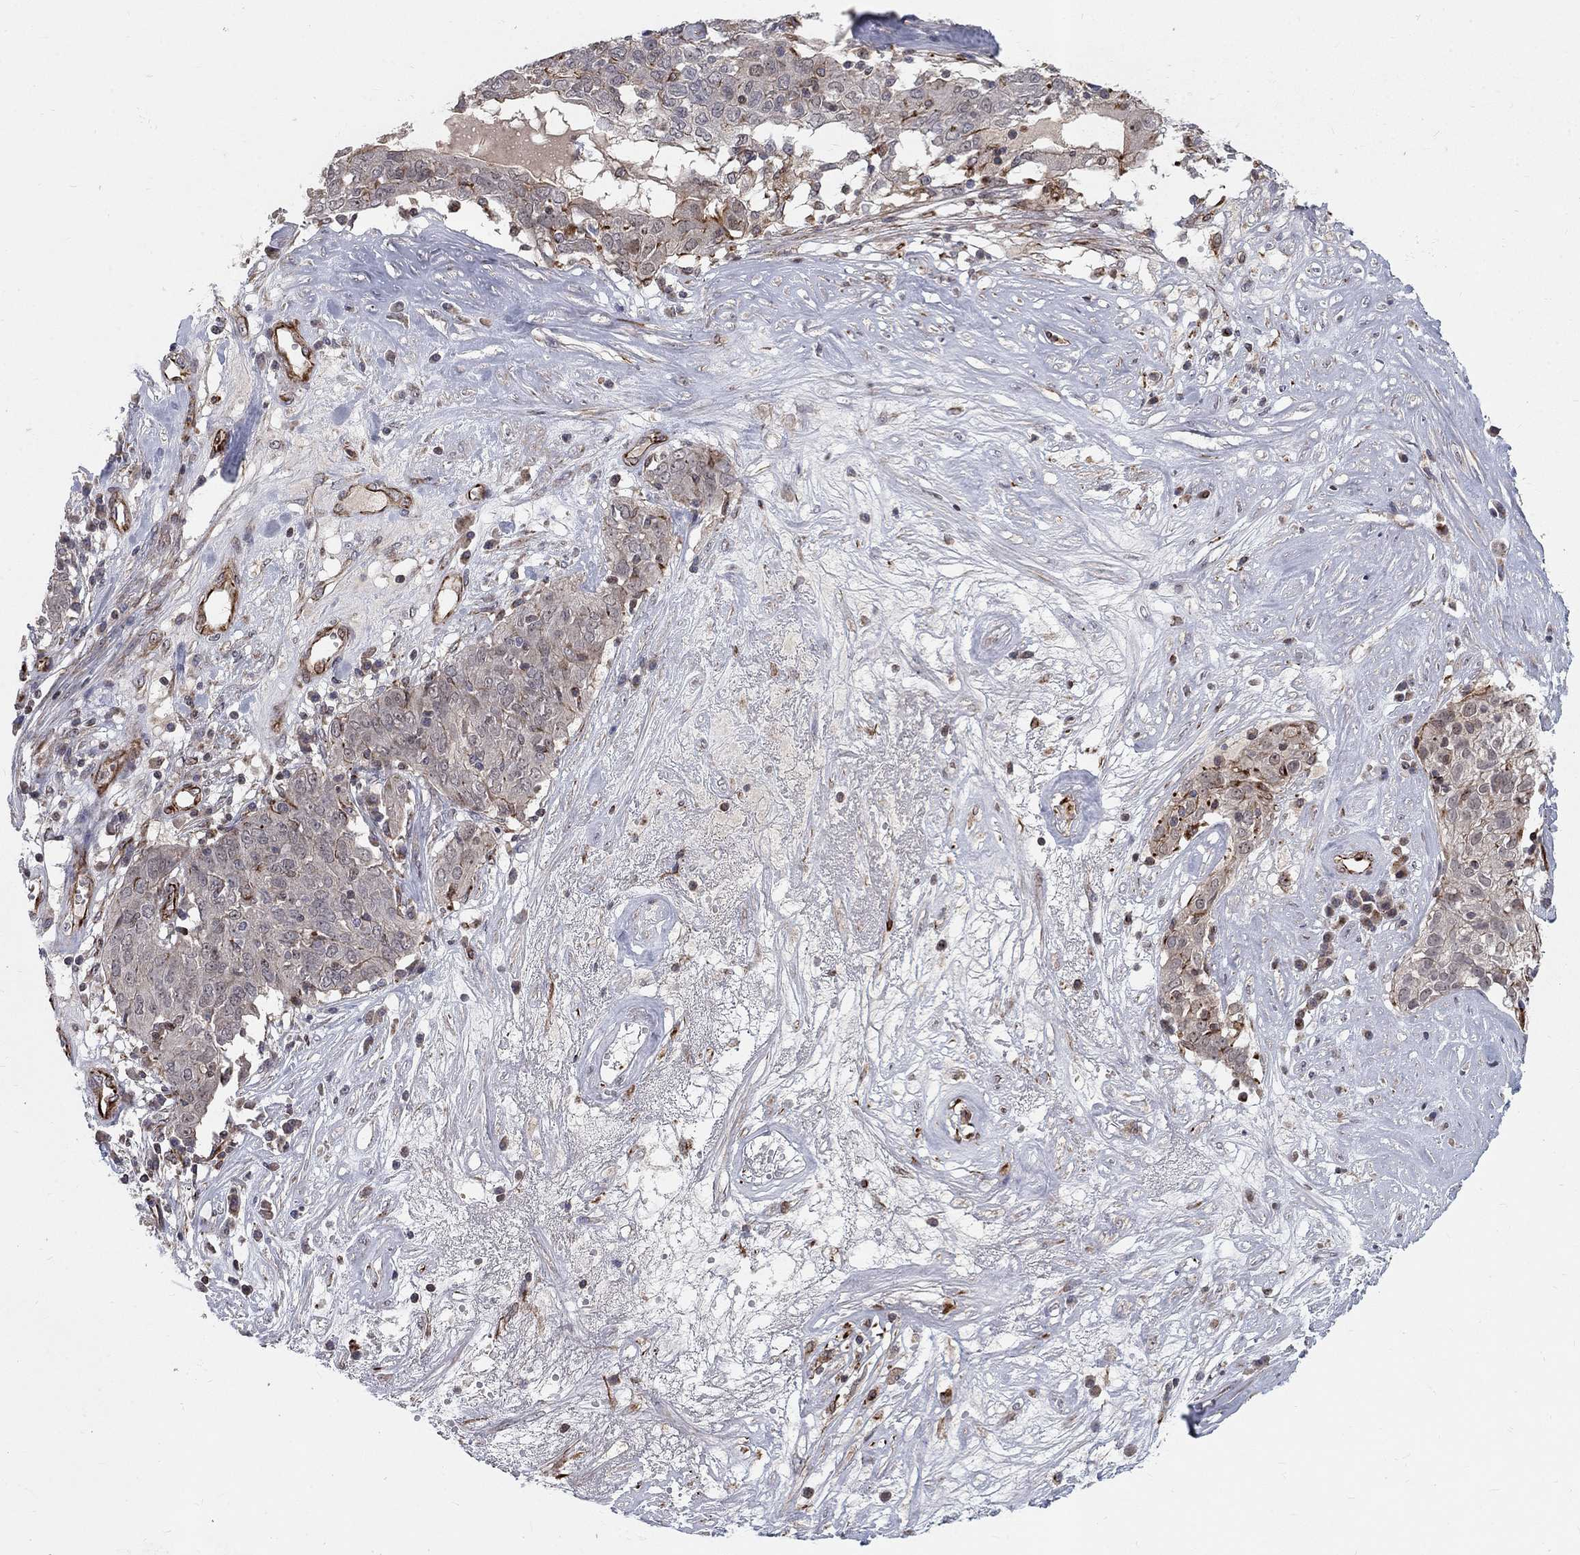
{"staining": {"intensity": "negative", "quantity": "none", "location": "none"}, "tissue": "ovarian cancer", "cell_type": "Tumor cells", "image_type": "cancer", "snomed": [{"axis": "morphology", "description": "Carcinoma, endometroid"}, {"axis": "topography", "description": "Ovary"}], "caption": "There is no significant staining in tumor cells of ovarian cancer (endometroid carcinoma).", "gene": "MSRA", "patient": {"sex": "female", "age": 50}}